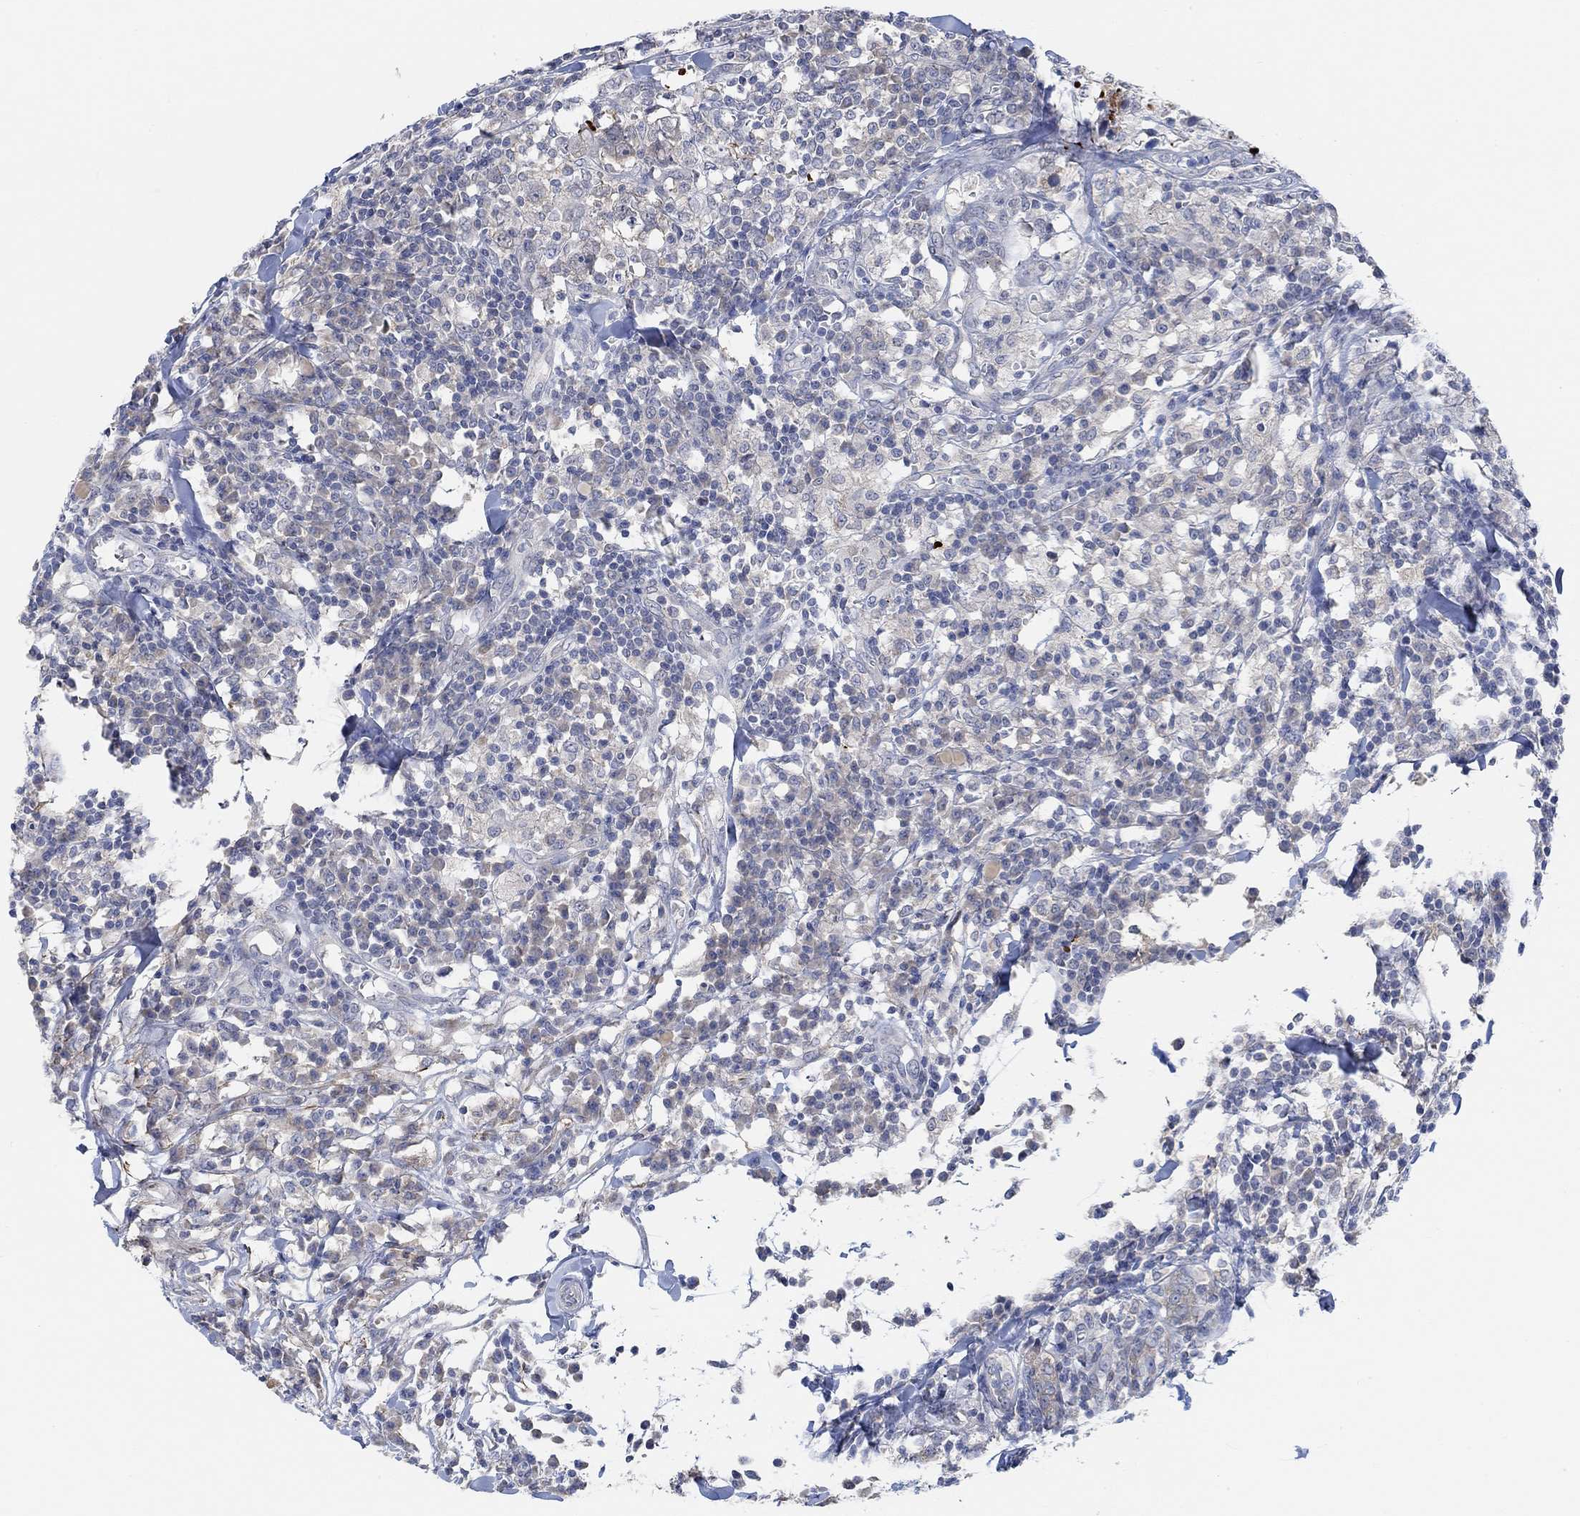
{"staining": {"intensity": "weak", "quantity": "25%-75%", "location": "cytoplasmic/membranous"}, "tissue": "breast cancer", "cell_type": "Tumor cells", "image_type": "cancer", "snomed": [{"axis": "morphology", "description": "Duct carcinoma"}, {"axis": "topography", "description": "Breast"}], "caption": "Protein staining exhibits weak cytoplasmic/membranous staining in about 25%-75% of tumor cells in breast cancer. (DAB IHC with brightfield microscopy, high magnification).", "gene": "RIMS1", "patient": {"sex": "female", "age": 30}}